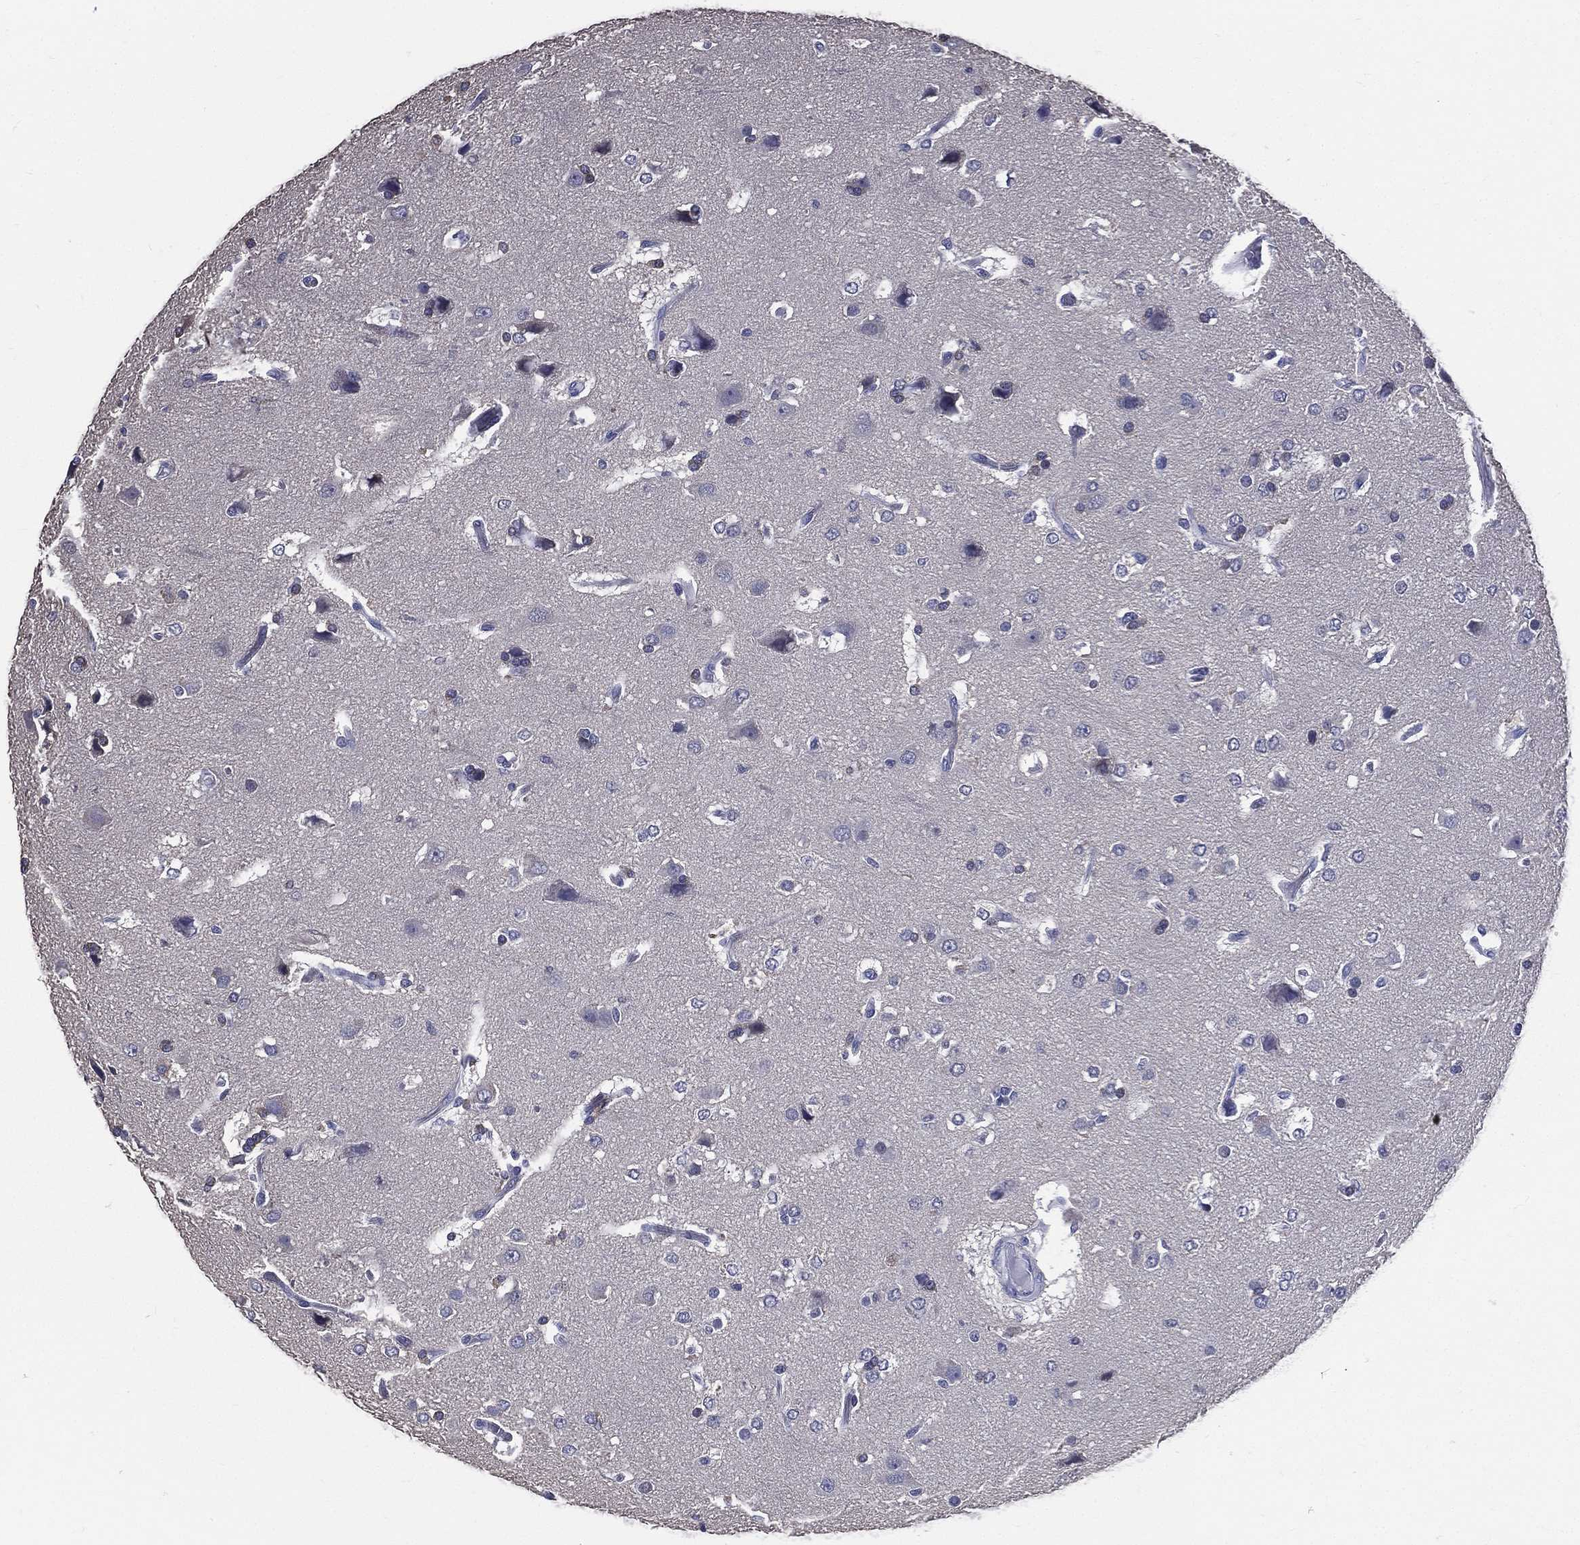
{"staining": {"intensity": "negative", "quantity": "none", "location": "none"}, "tissue": "glioma", "cell_type": "Tumor cells", "image_type": "cancer", "snomed": [{"axis": "morphology", "description": "Glioma, malignant, High grade"}, {"axis": "topography", "description": "Brain"}], "caption": "Glioma stained for a protein using immunohistochemistry demonstrates no expression tumor cells.", "gene": "DPYS", "patient": {"sex": "female", "age": 63}}